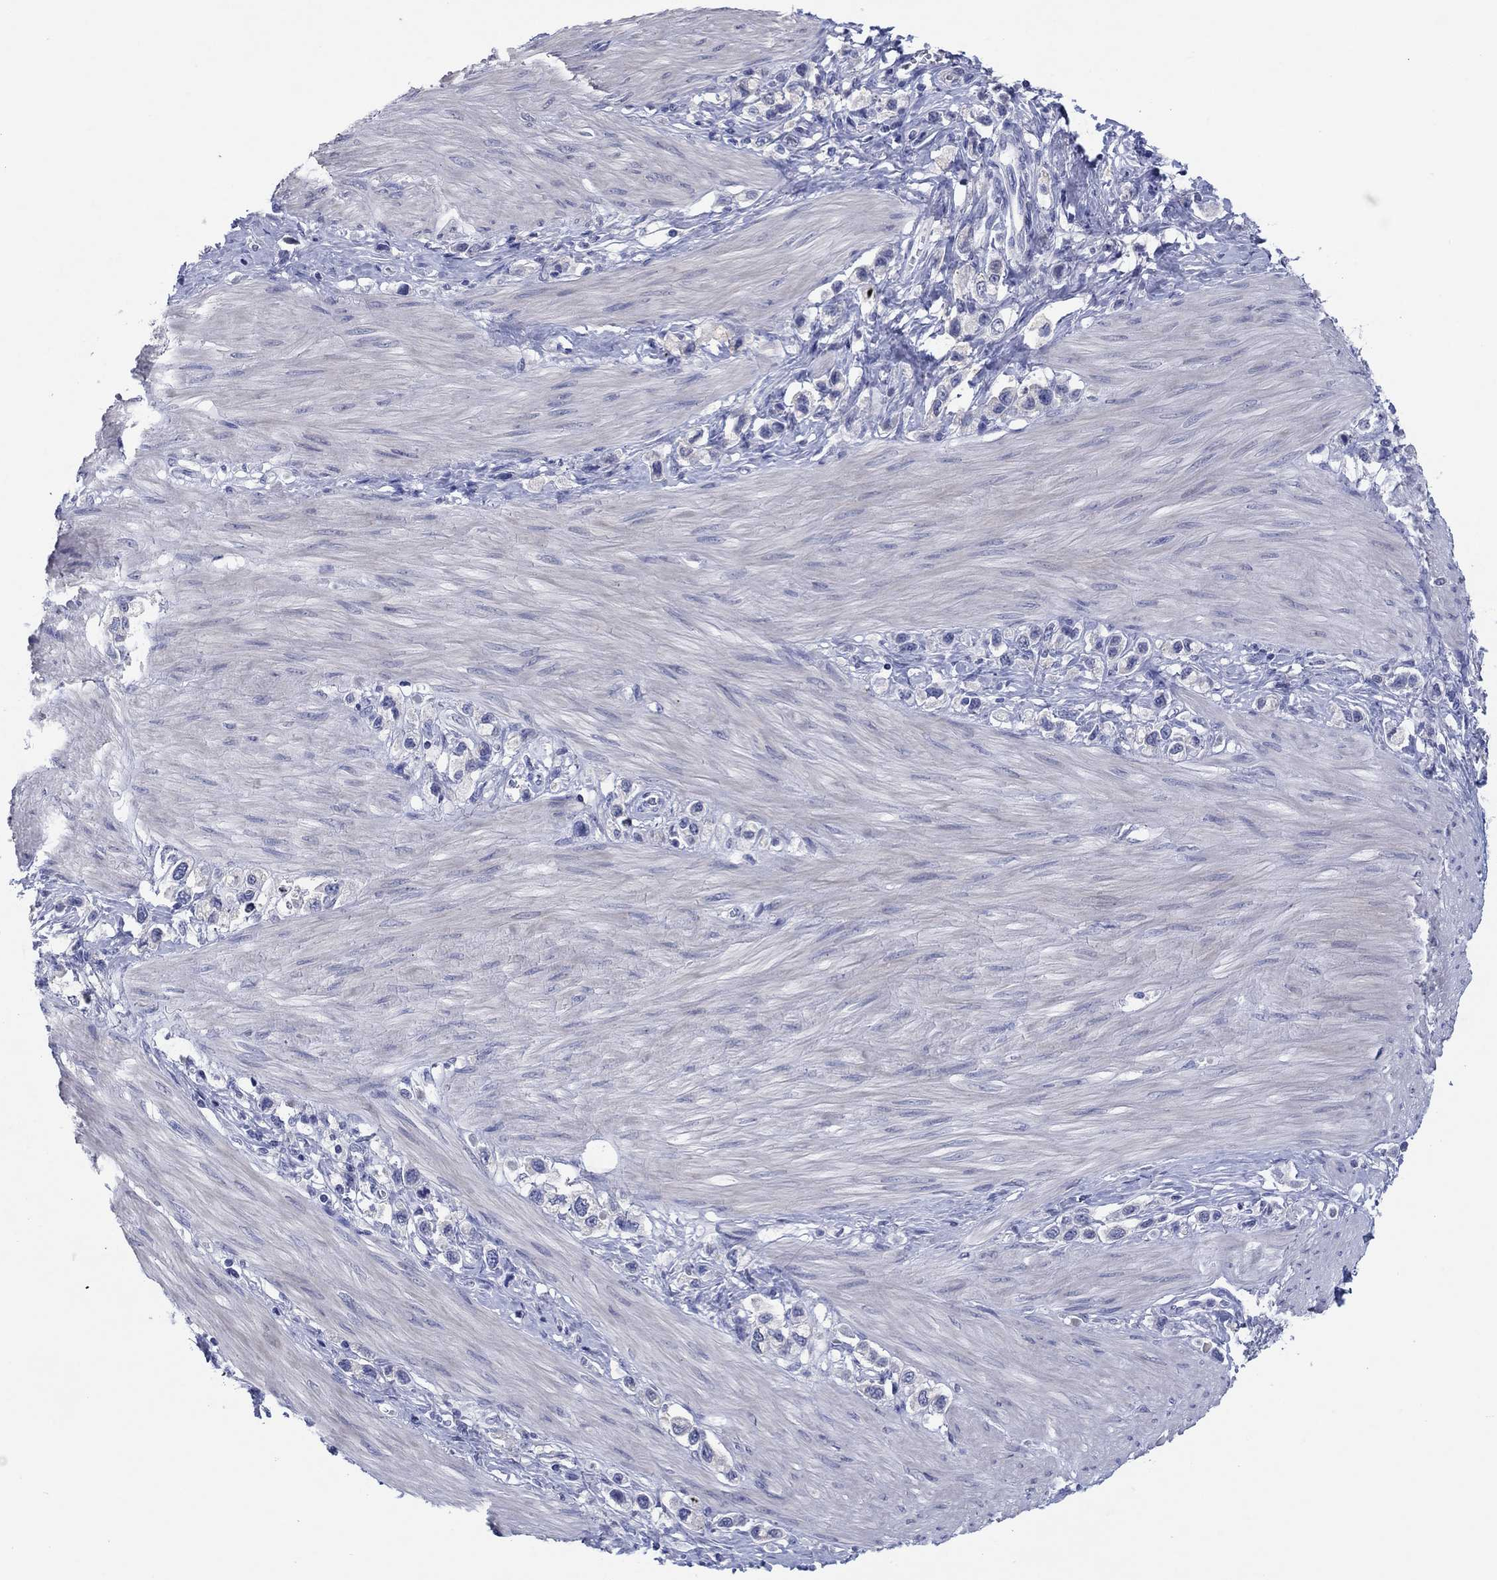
{"staining": {"intensity": "negative", "quantity": "none", "location": "none"}, "tissue": "stomach cancer", "cell_type": "Tumor cells", "image_type": "cancer", "snomed": [{"axis": "morphology", "description": "Normal tissue, NOS"}, {"axis": "morphology", "description": "Adenocarcinoma, NOS"}, {"axis": "morphology", "description": "Adenocarcinoma, High grade"}, {"axis": "topography", "description": "Stomach, upper"}, {"axis": "topography", "description": "Stomach"}], "caption": "This is an immunohistochemistry (IHC) micrograph of human stomach cancer (adenocarcinoma). There is no staining in tumor cells.", "gene": "HDC", "patient": {"sex": "female", "age": 65}}